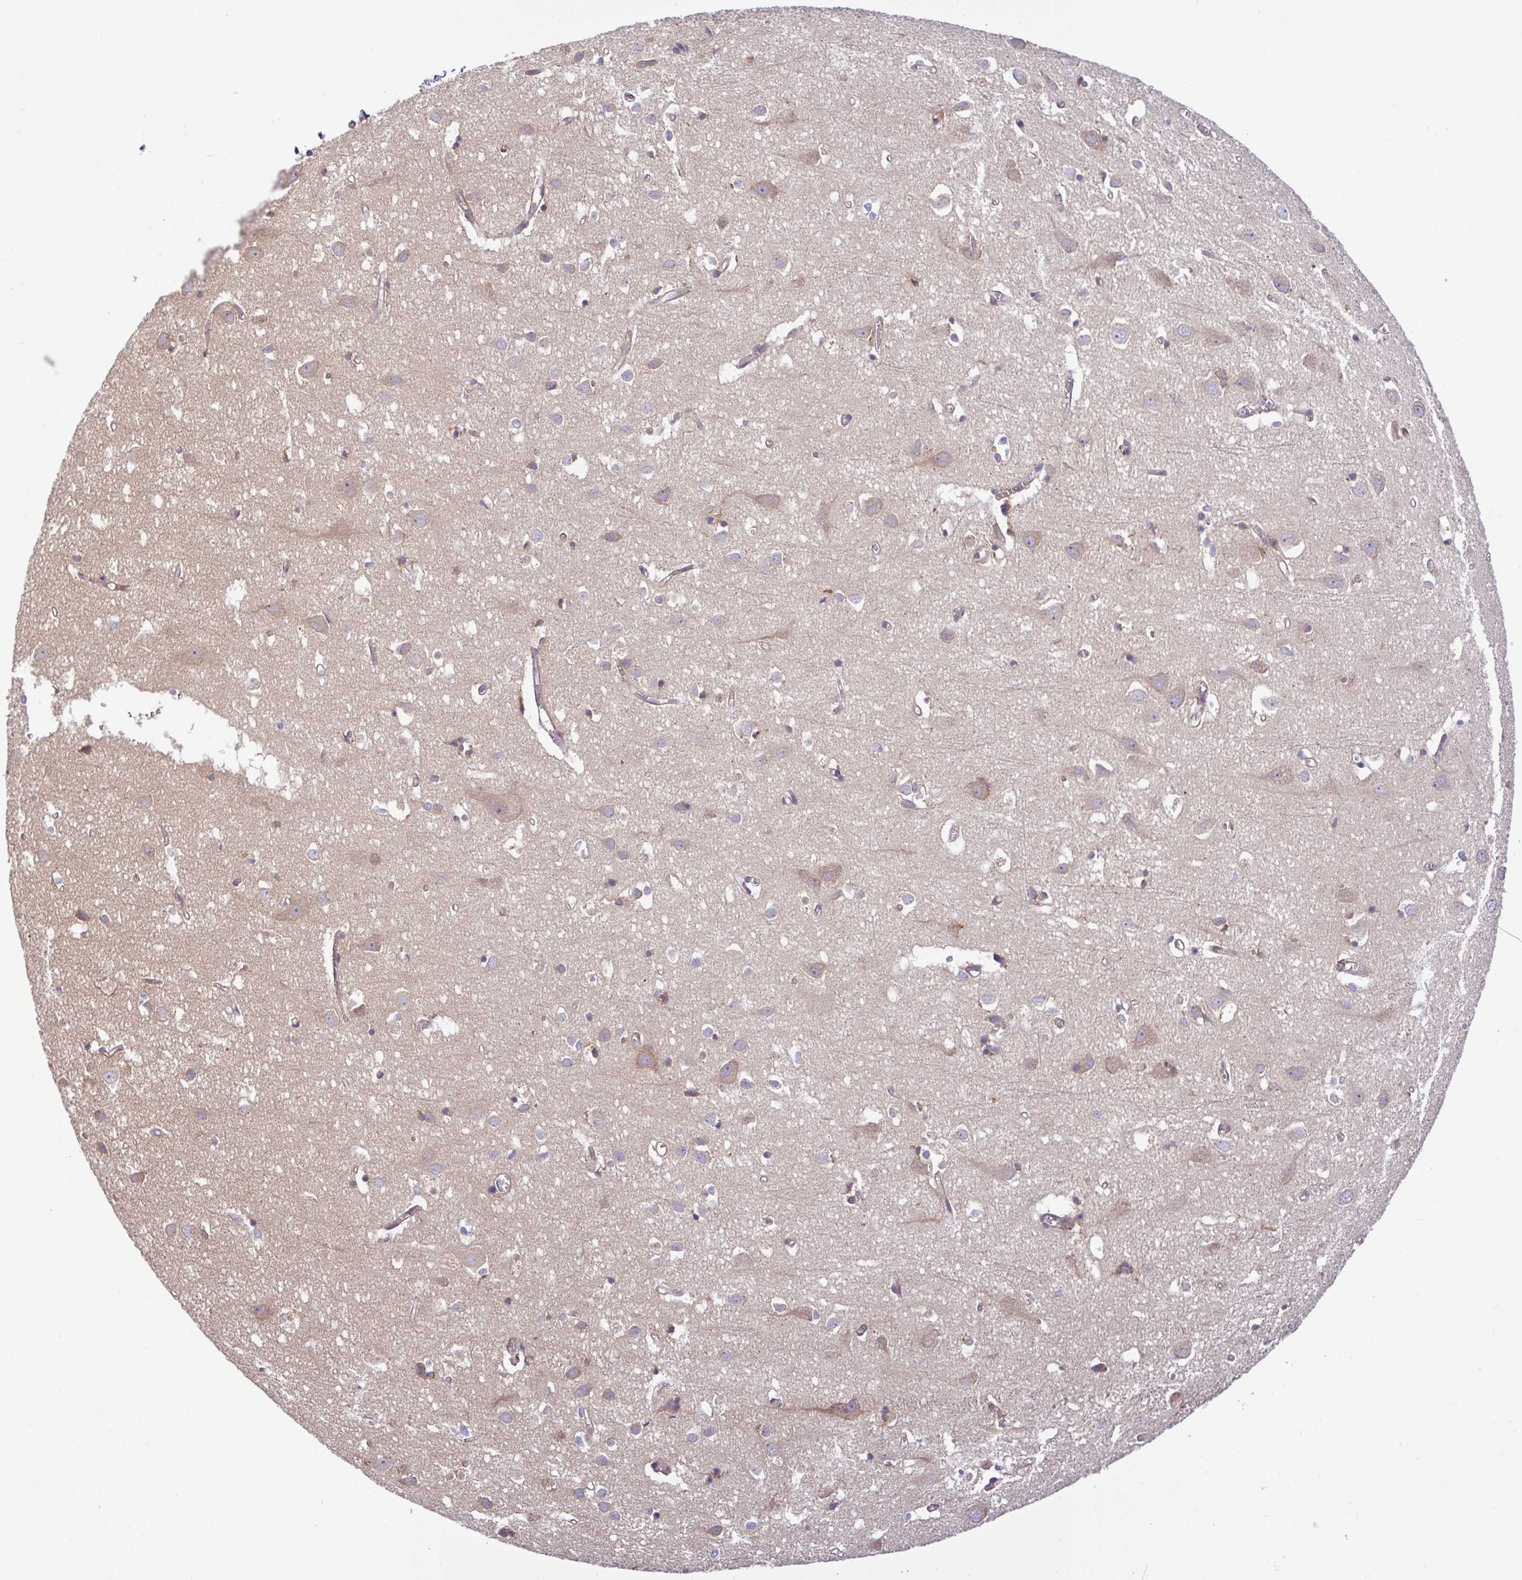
{"staining": {"intensity": "weak", "quantity": ">75%", "location": "cytoplasmic/membranous"}, "tissue": "cerebral cortex", "cell_type": "Endothelial cells", "image_type": "normal", "snomed": [{"axis": "morphology", "description": "Normal tissue, NOS"}, {"axis": "topography", "description": "Cerebral cortex"}], "caption": "Weak cytoplasmic/membranous positivity is identified in approximately >75% of endothelial cells in normal cerebral cortex. Using DAB (3,3'-diaminobenzidine) (brown) and hematoxylin (blue) stains, captured at high magnification using brightfield microscopy.", "gene": "UBE4A", "patient": {"sex": "male", "age": 70}}